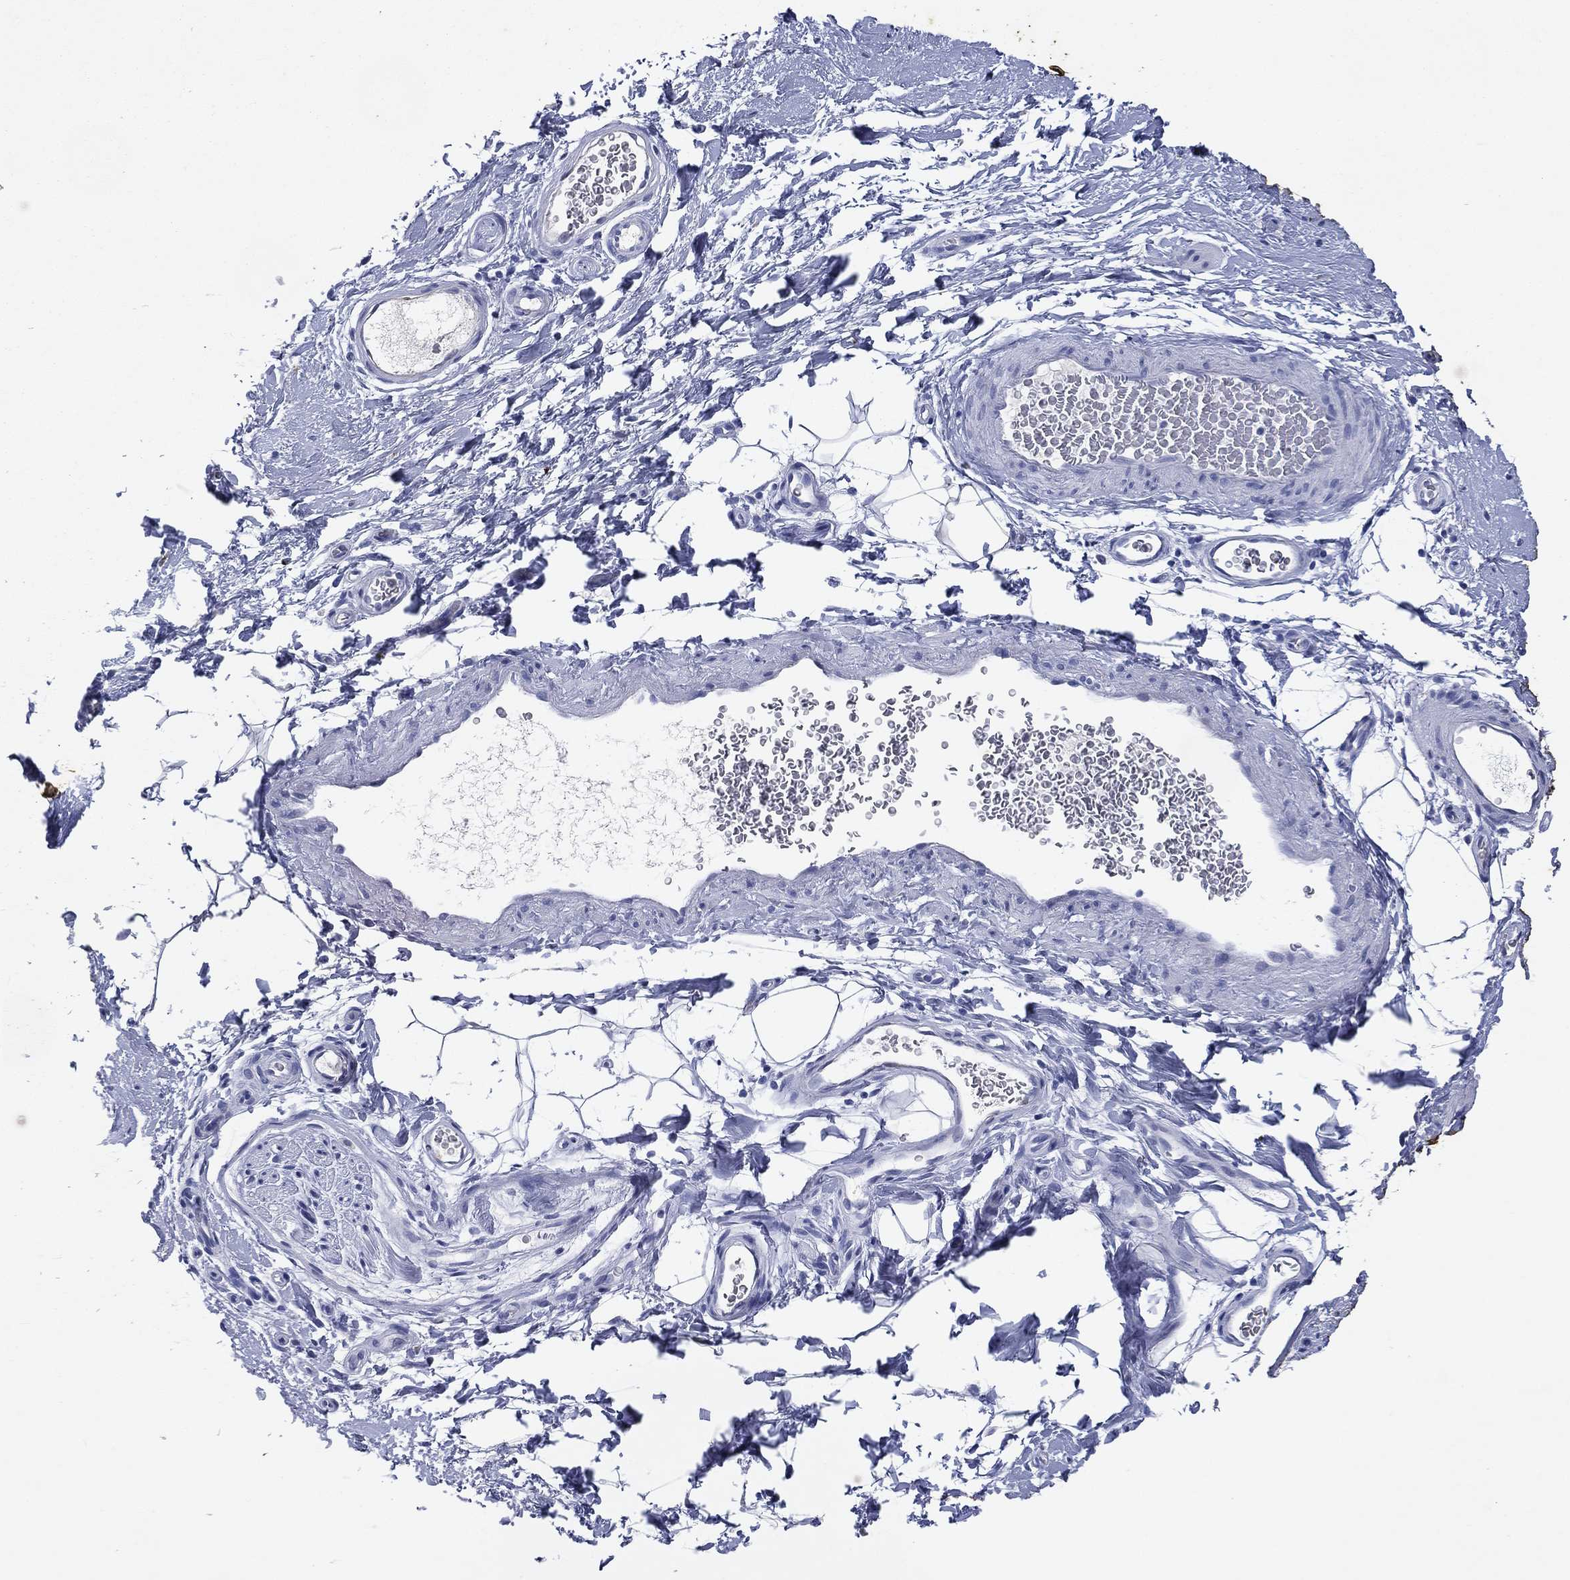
{"staining": {"intensity": "negative", "quantity": "none", "location": "none"}, "tissue": "adipose tissue", "cell_type": "Adipocytes", "image_type": "normal", "snomed": [{"axis": "morphology", "description": "Normal tissue, NOS"}, {"axis": "topography", "description": "Soft tissue"}, {"axis": "topography", "description": "Vascular tissue"}], "caption": "Human adipose tissue stained for a protein using IHC exhibits no expression in adipocytes.", "gene": "KRT7", "patient": {"sex": "male", "age": 41}}